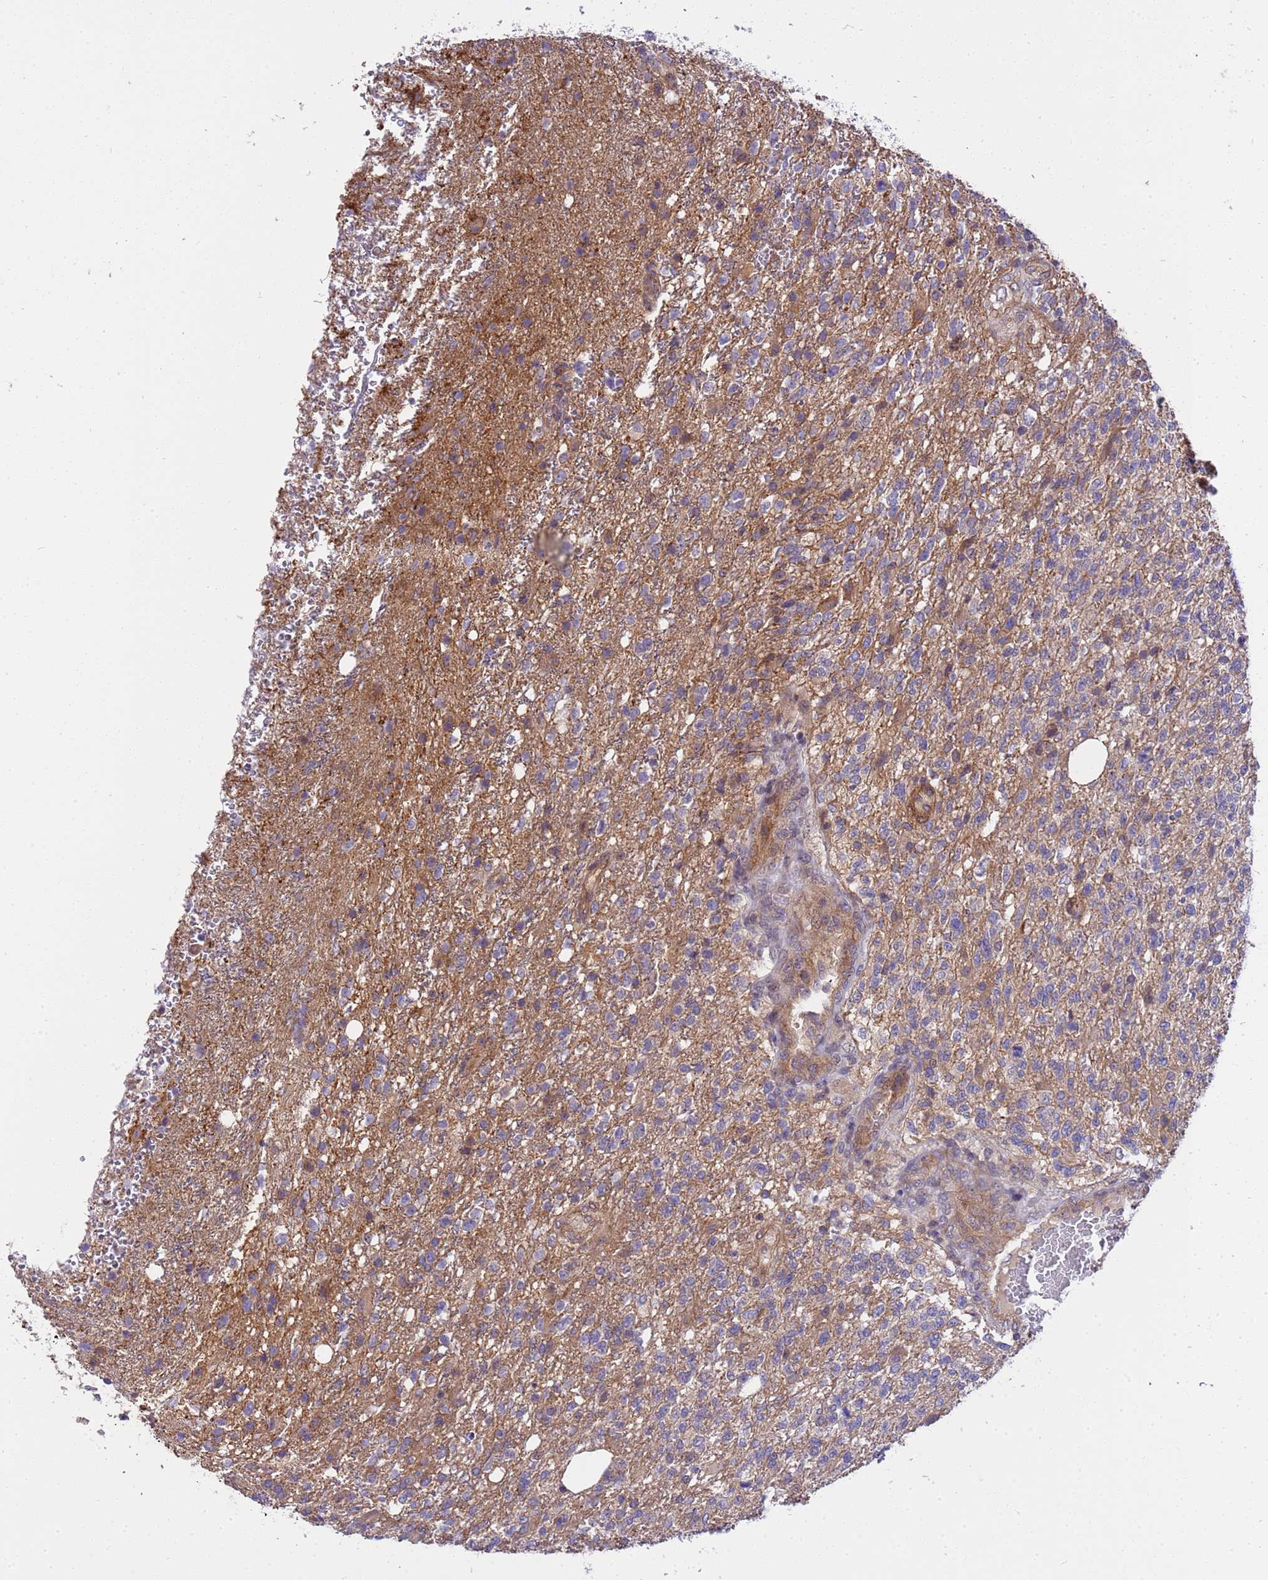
{"staining": {"intensity": "negative", "quantity": "none", "location": "none"}, "tissue": "glioma", "cell_type": "Tumor cells", "image_type": "cancer", "snomed": [{"axis": "morphology", "description": "Glioma, malignant, High grade"}, {"axis": "topography", "description": "Brain"}], "caption": "DAB immunohistochemical staining of glioma shows no significant expression in tumor cells.", "gene": "SMCO3", "patient": {"sex": "male", "age": 56}}